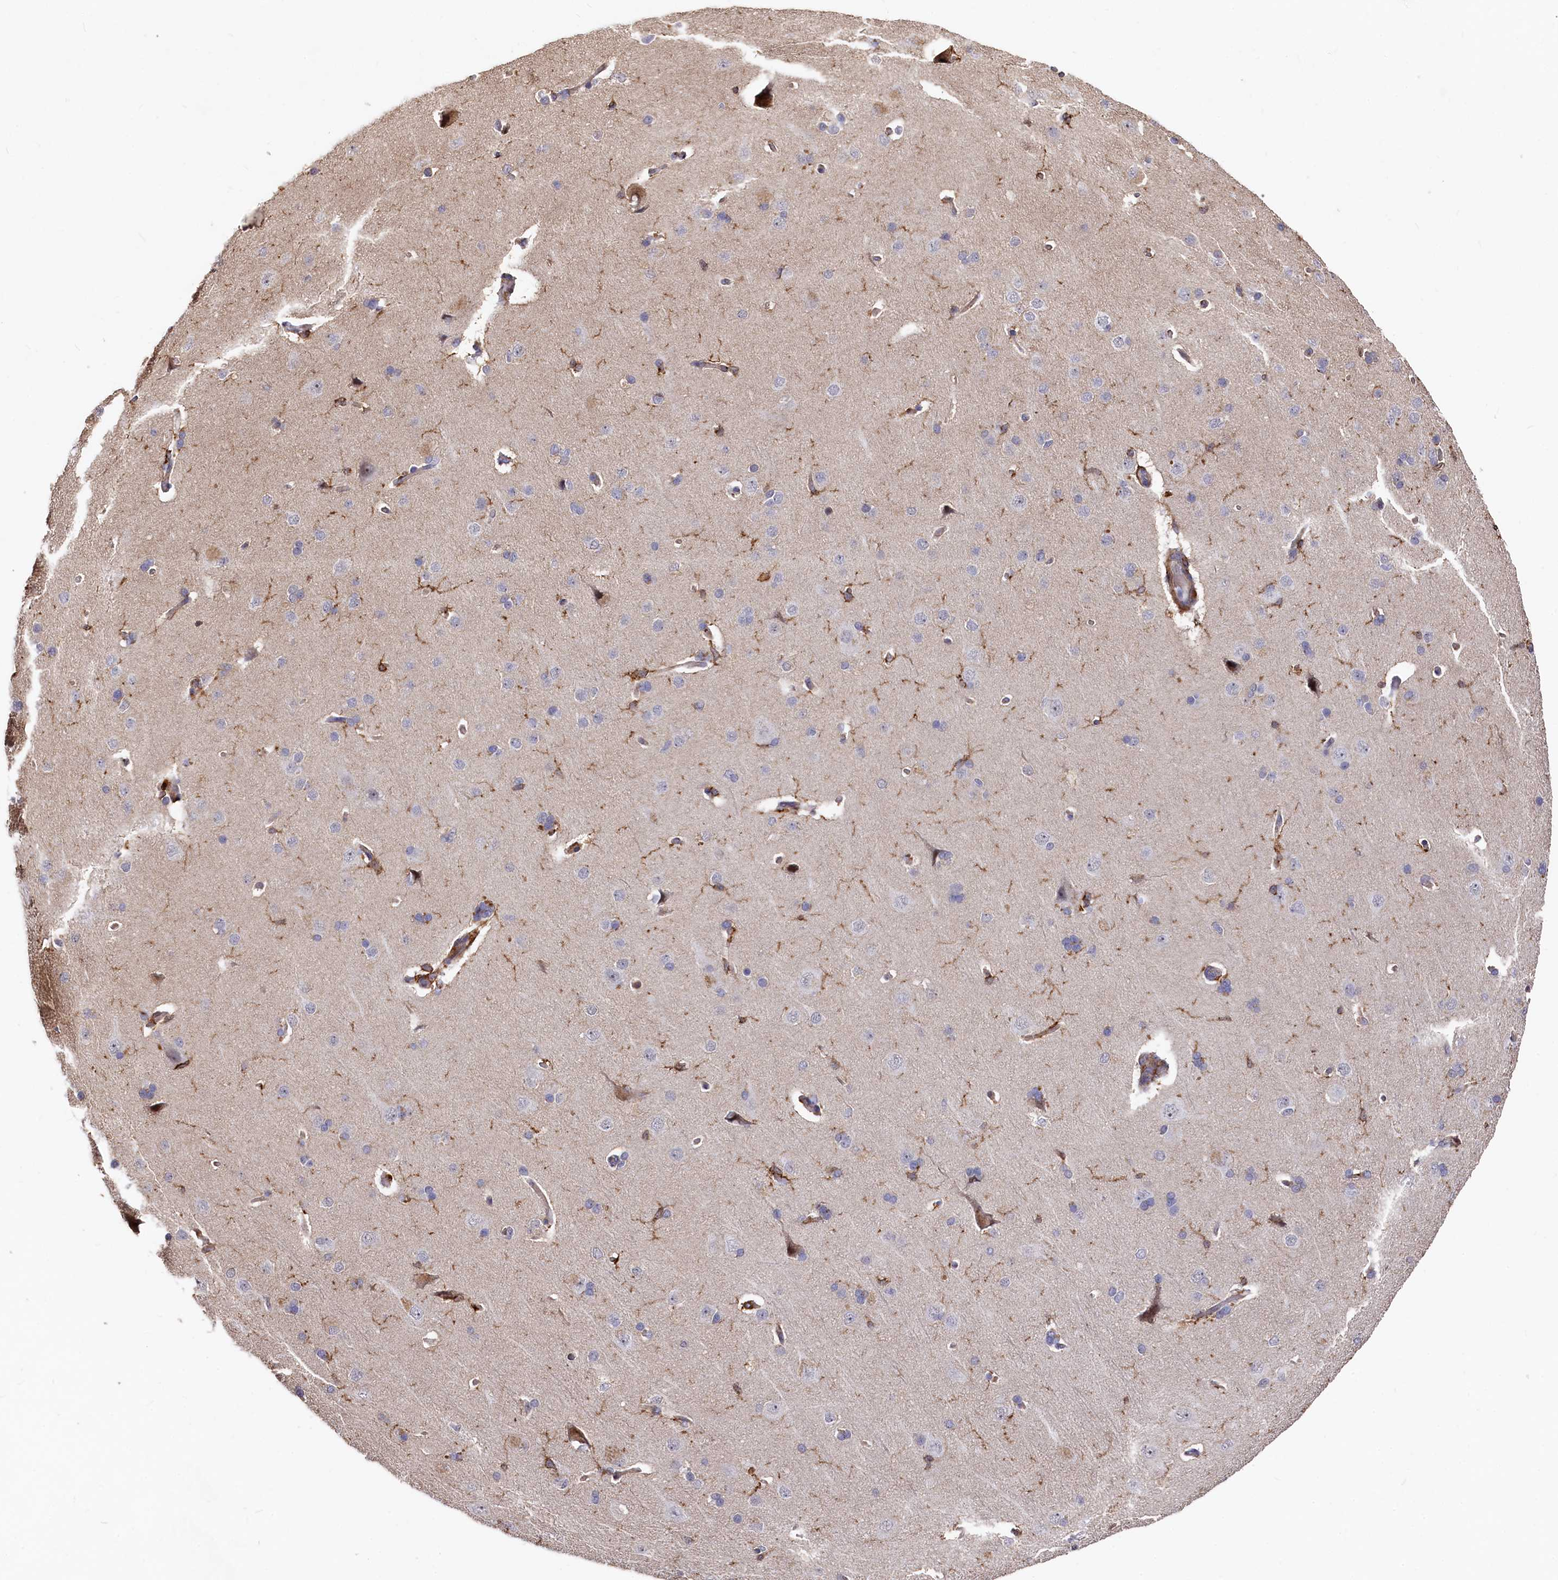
{"staining": {"intensity": "weak", "quantity": "25%-75%", "location": "cytoplasmic/membranous"}, "tissue": "cerebral cortex", "cell_type": "Endothelial cells", "image_type": "normal", "snomed": [{"axis": "morphology", "description": "Normal tissue, NOS"}, {"axis": "topography", "description": "Cerebral cortex"}], "caption": "This photomicrograph exhibits unremarkable cerebral cortex stained with immunohistochemistry to label a protein in brown. The cytoplasmic/membranous of endothelial cells show weak positivity for the protein. Nuclei are counter-stained blue.", "gene": "PLEKHO2", "patient": {"sex": "male", "age": 62}}